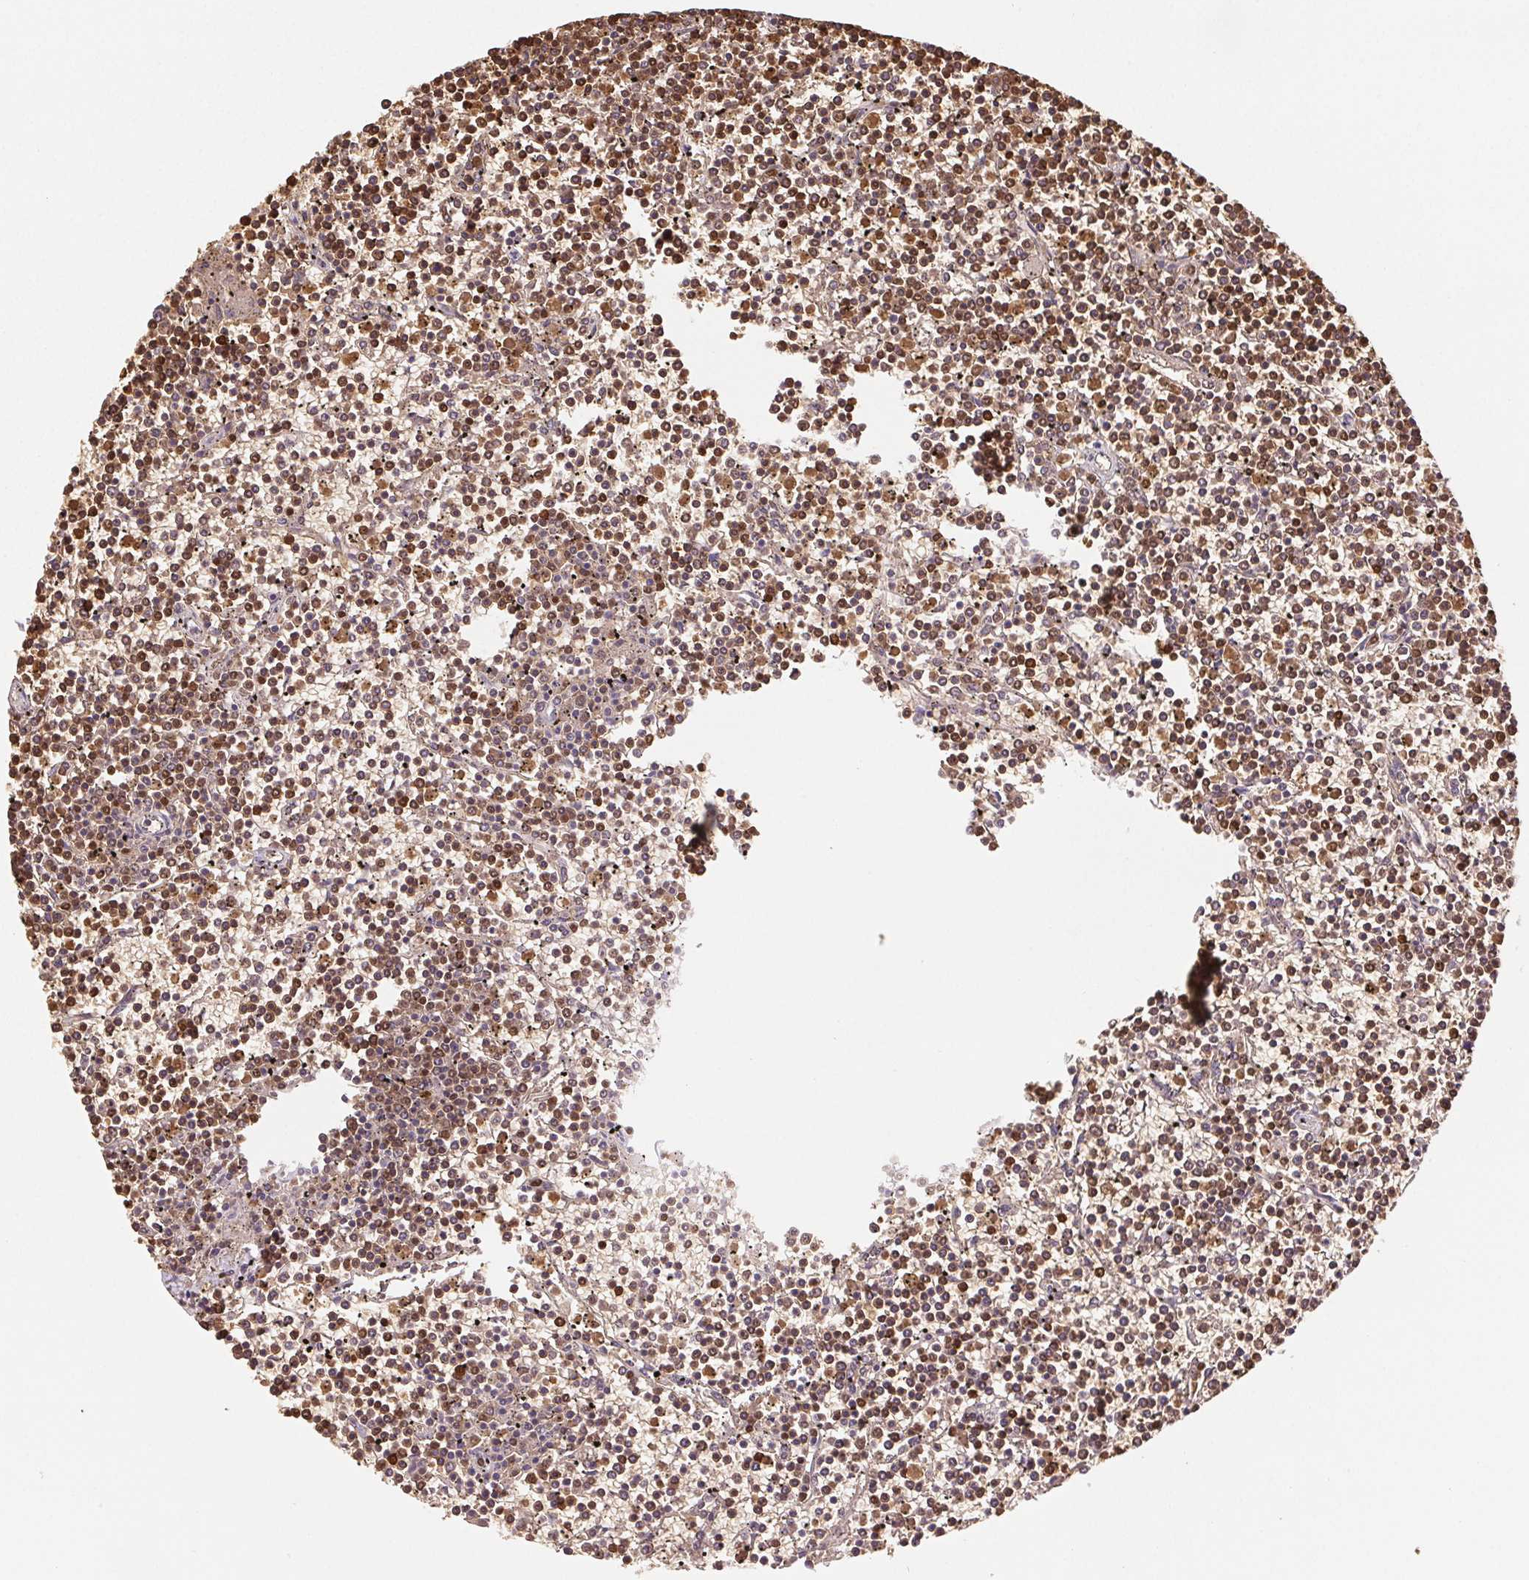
{"staining": {"intensity": "moderate", "quantity": ">75%", "location": "nuclear"}, "tissue": "lymphoma", "cell_type": "Tumor cells", "image_type": "cancer", "snomed": [{"axis": "morphology", "description": "Malignant lymphoma, non-Hodgkin's type, Low grade"}, {"axis": "topography", "description": "Spleen"}], "caption": "Immunohistochemical staining of lymphoma shows medium levels of moderate nuclear protein expression in about >75% of tumor cells.", "gene": "SET", "patient": {"sex": "female", "age": 19}}